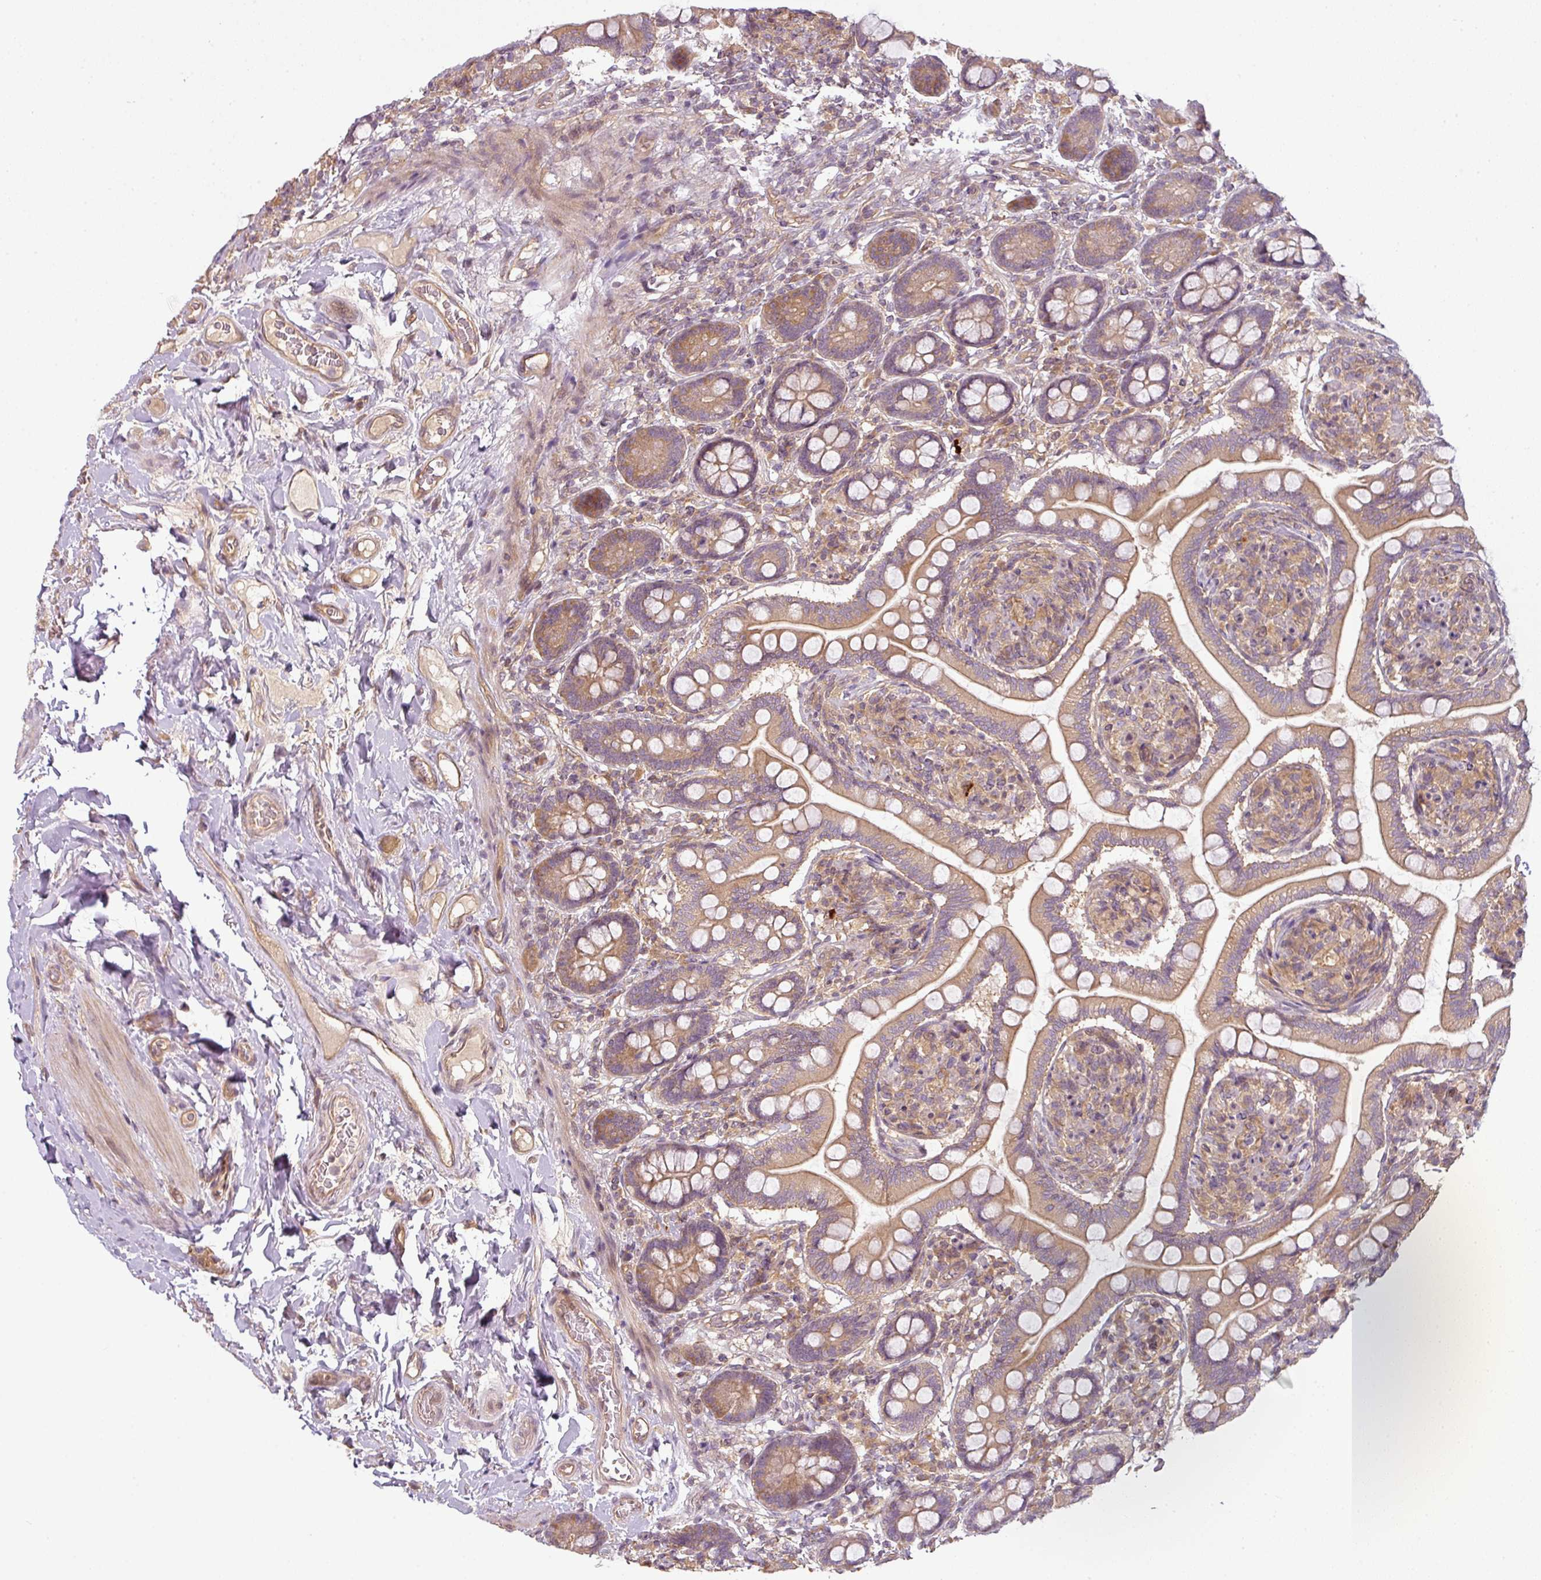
{"staining": {"intensity": "strong", "quantity": ">75%", "location": "cytoplasmic/membranous"}, "tissue": "small intestine", "cell_type": "Glandular cells", "image_type": "normal", "snomed": [{"axis": "morphology", "description": "Normal tissue, NOS"}, {"axis": "topography", "description": "Small intestine"}], "caption": "A high-resolution image shows immunohistochemistry (IHC) staining of unremarkable small intestine, which exhibits strong cytoplasmic/membranous expression in about >75% of glandular cells.", "gene": "RNF31", "patient": {"sex": "female", "age": 64}}